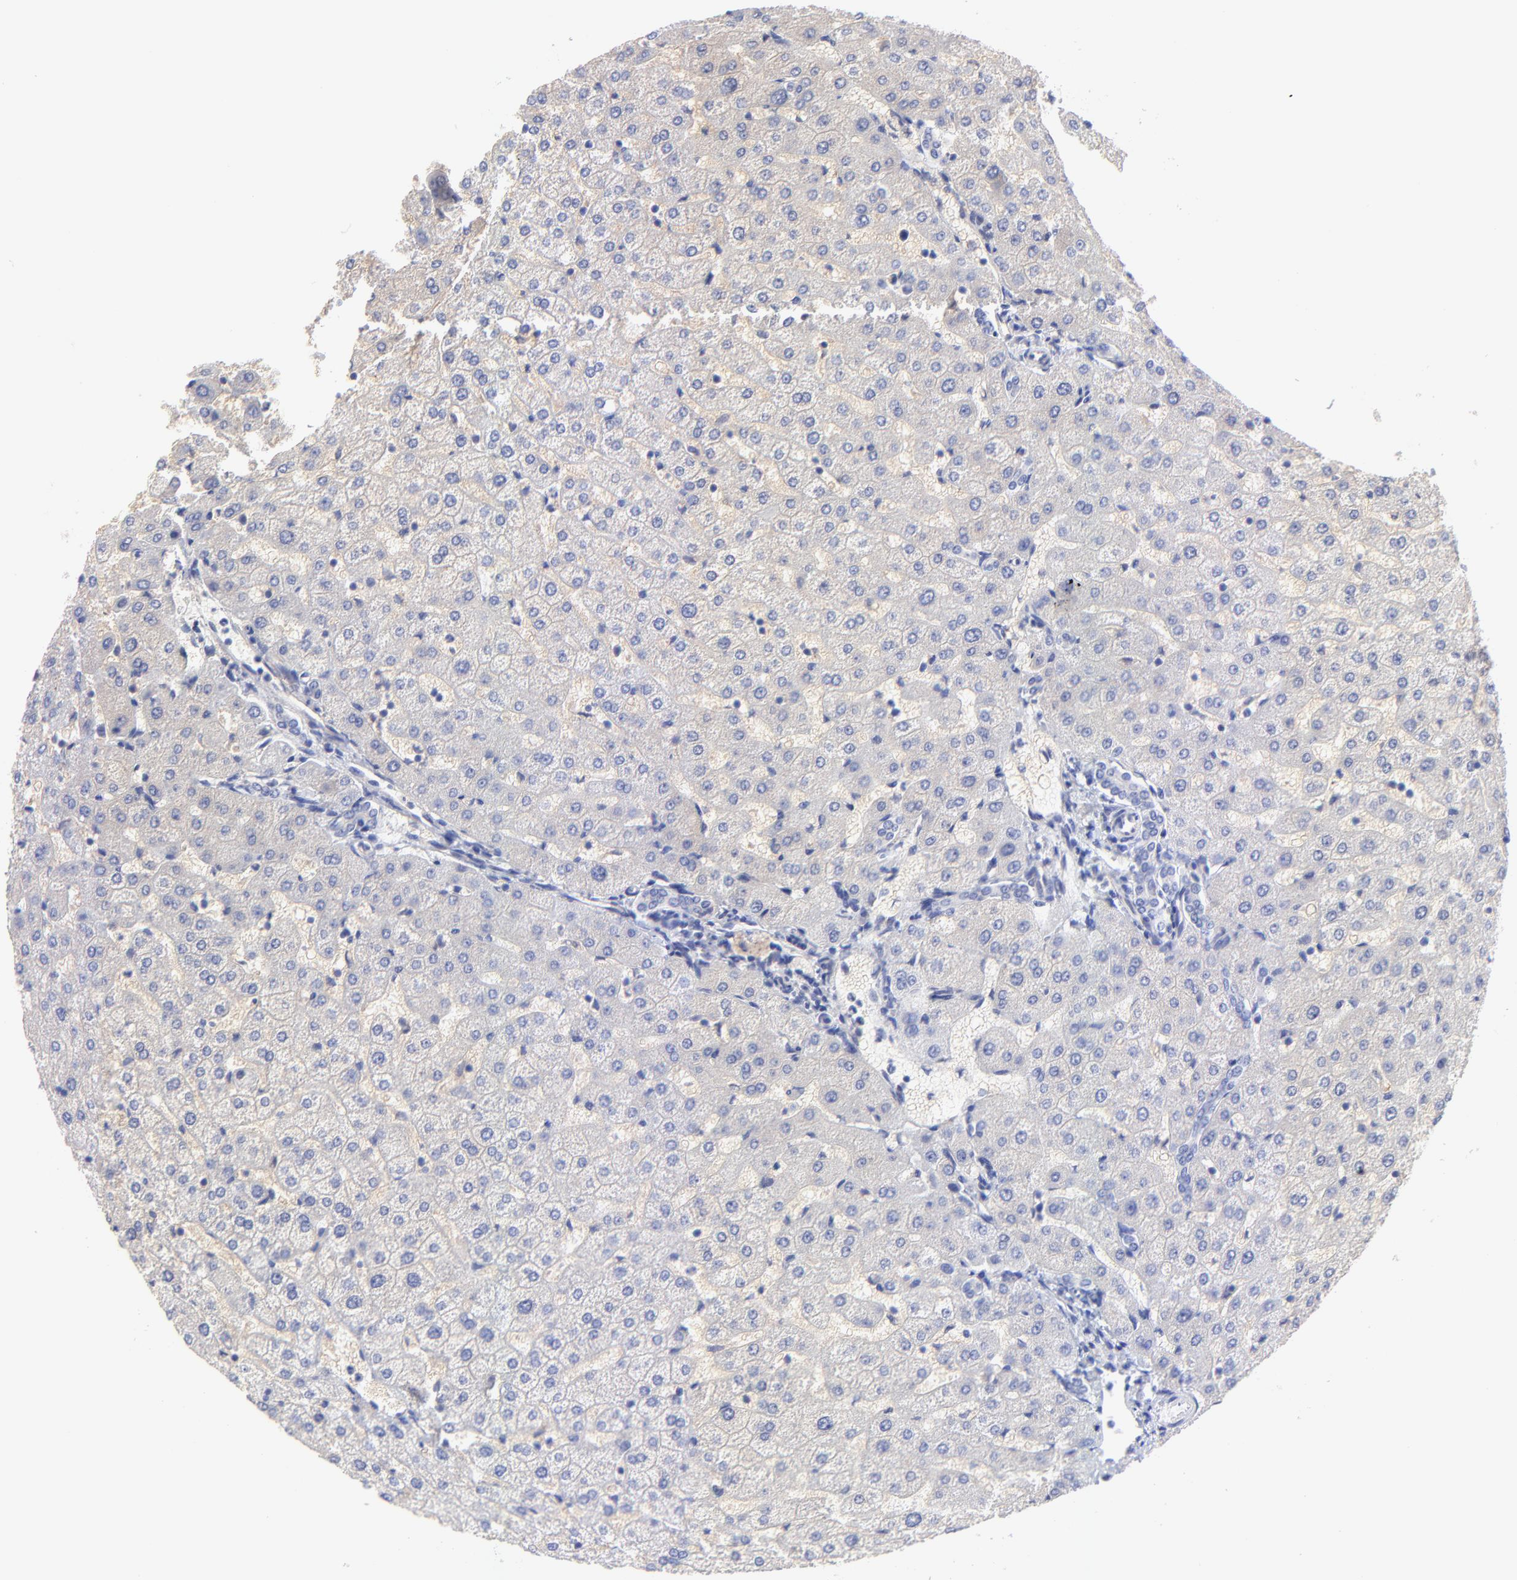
{"staining": {"intensity": "negative", "quantity": "none", "location": "none"}, "tissue": "liver", "cell_type": "Cholangiocytes", "image_type": "normal", "snomed": [{"axis": "morphology", "description": "Normal tissue, NOS"}, {"axis": "morphology", "description": "Fibrosis, NOS"}, {"axis": "topography", "description": "Liver"}], "caption": "Cholangiocytes are negative for brown protein staining in unremarkable liver. (DAB (3,3'-diaminobenzidine) IHC with hematoxylin counter stain).", "gene": "ZNF747", "patient": {"sex": "female", "age": 29}}